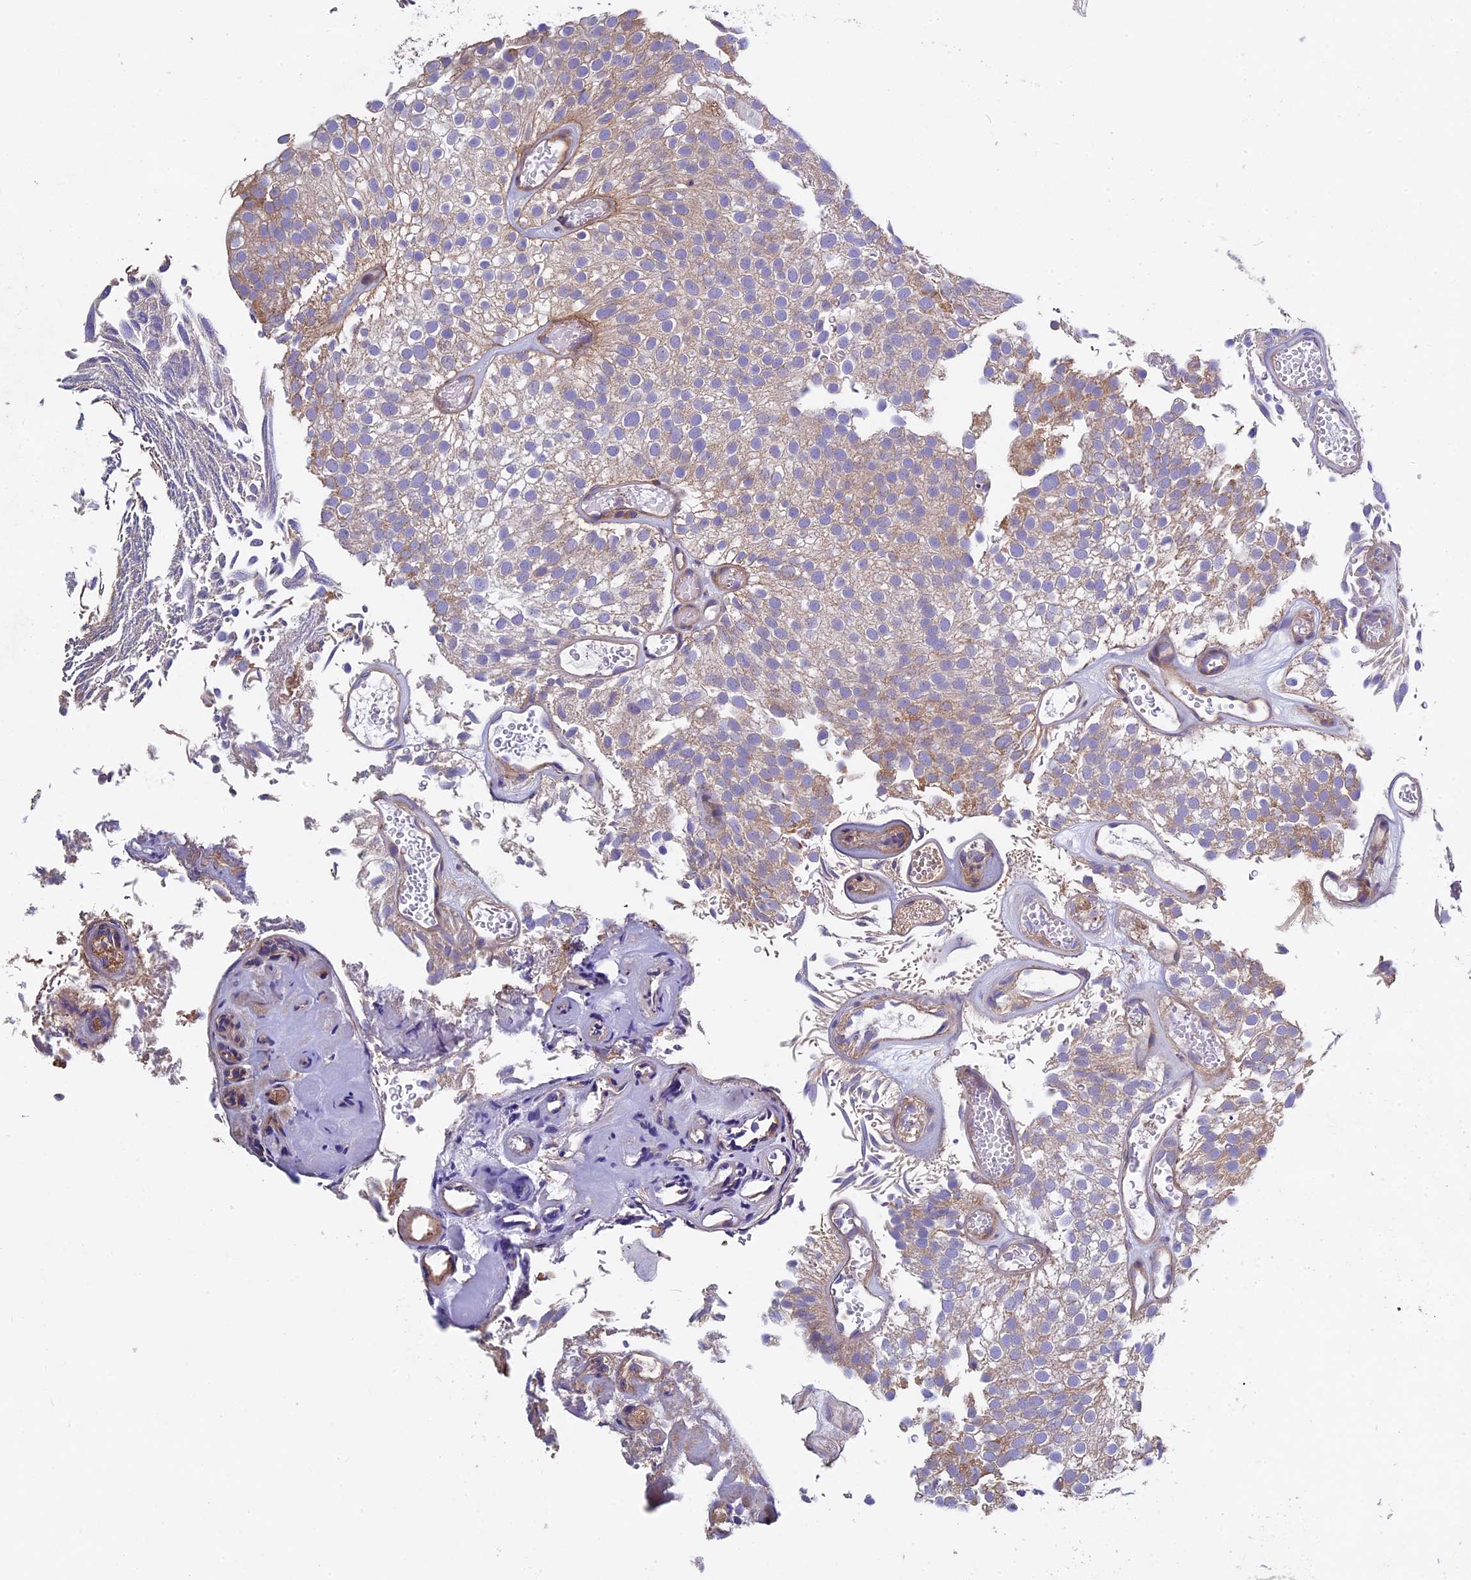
{"staining": {"intensity": "weak", "quantity": "25%-75%", "location": "cytoplasmic/membranous"}, "tissue": "urothelial cancer", "cell_type": "Tumor cells", "image_type": "cancer", "snomed": [{"axis": "morphology", "description": "Urothelial carcinoma, Low grade"}, {"axis": "topography", "description": "Urinary bladder"}], "caption": "A low amount of weak cytoplasmic/membranous positivity is identified in approximately 25%-75% of tumor cells in urothelial cancer tissue.", "gene": "CCDC153", "patient": {"sex": "male", "age": 78}}